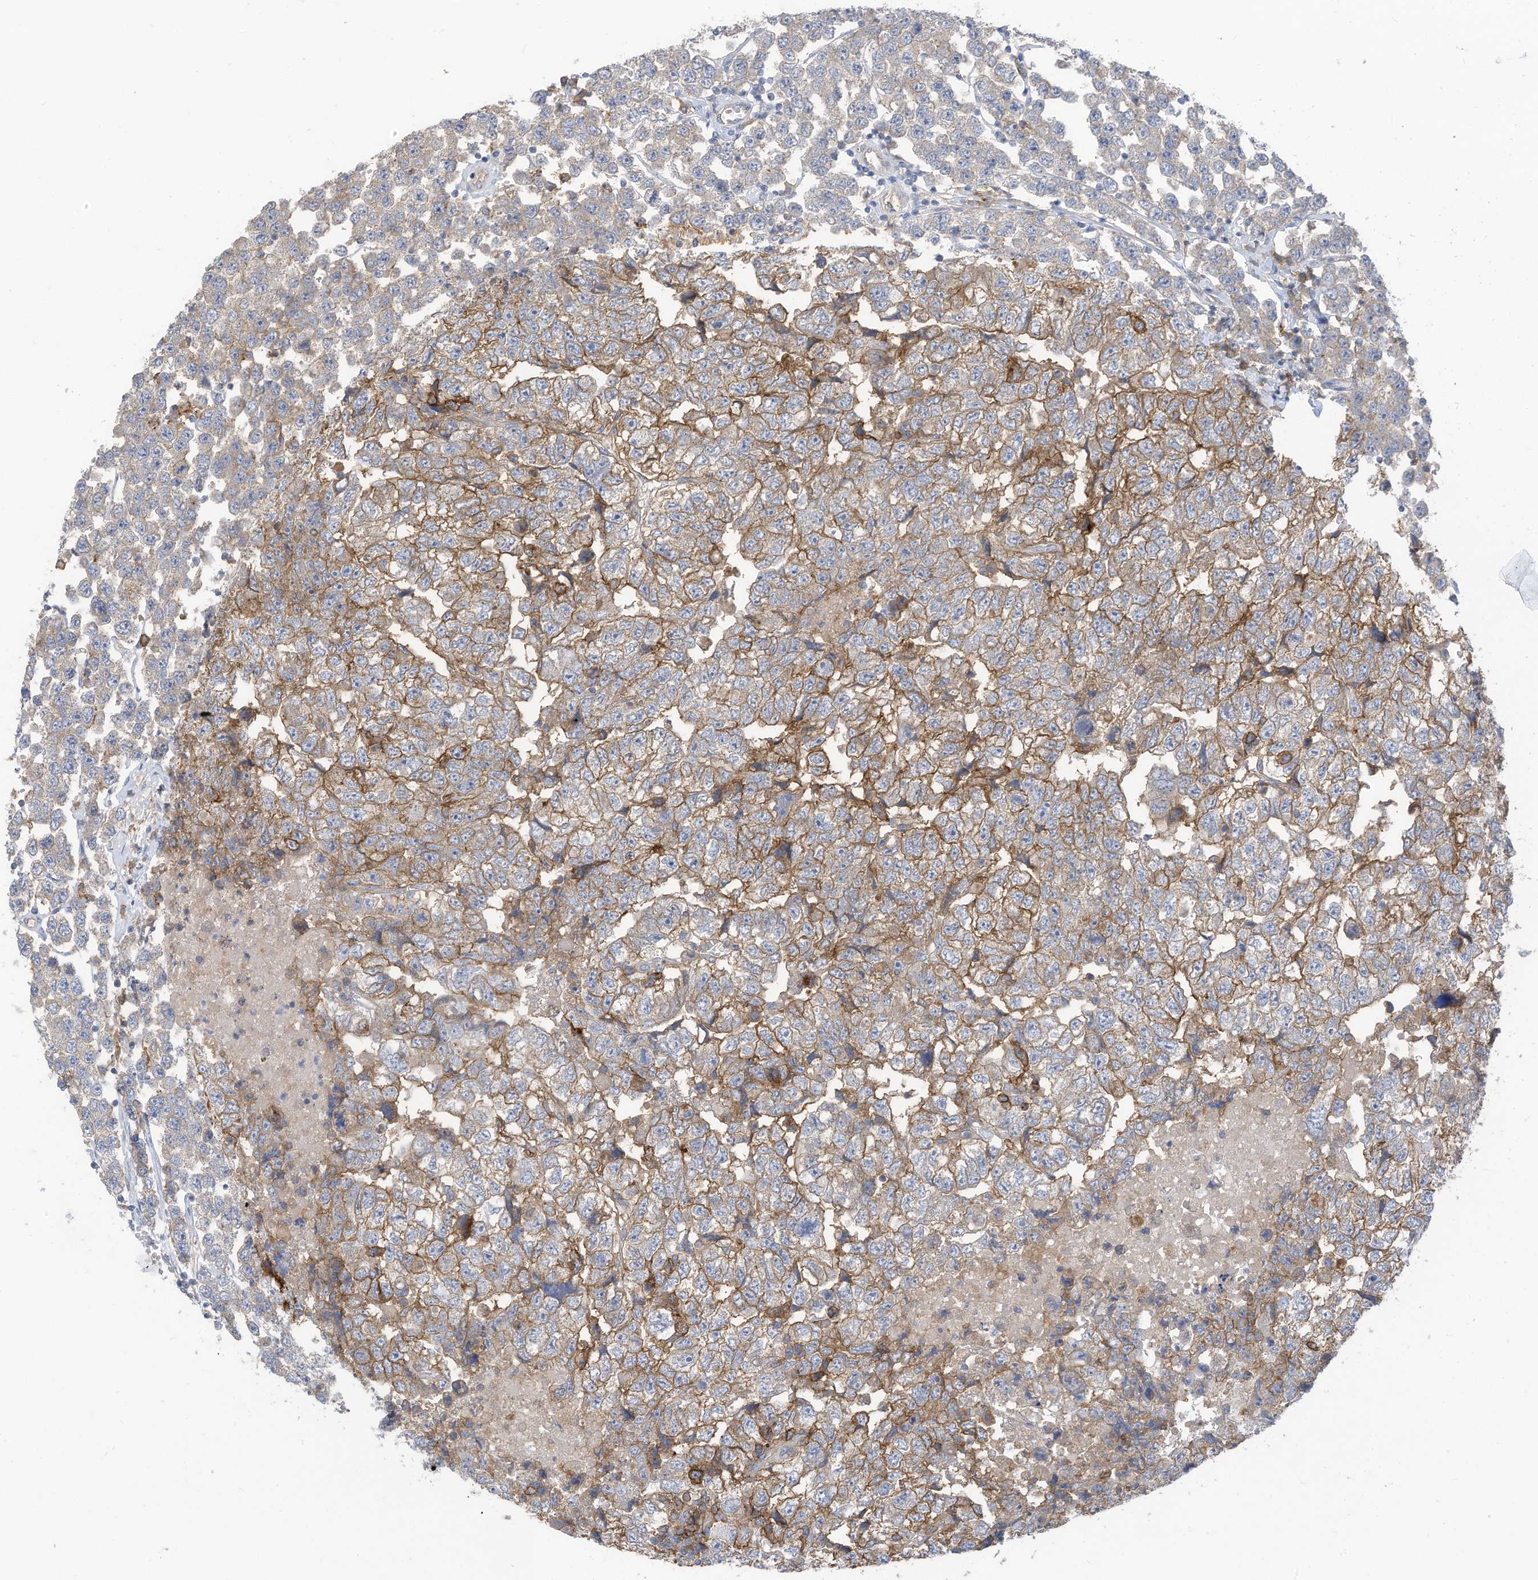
{"staining": {"intensity": "moderate", "quantity": ">75%", "location": "cytoplasmic/membranous"}, "tissue": "testis cancer", "cell_type": "Tumor cells", "image_type": "cancer", "snomed": [{"axis": "morphology", "description": "Carcinoma, Embryonal, NOS"}, {"axis": "topography", "description": "Testis"}], "caption": "This is a histology image of IHC staining of testis cancer, which shows moderate expression in the cytoplasmic/membranous of tumor cells.", "gene": "SLC1A5", "patient": {"sex": "male", "age": 36}}